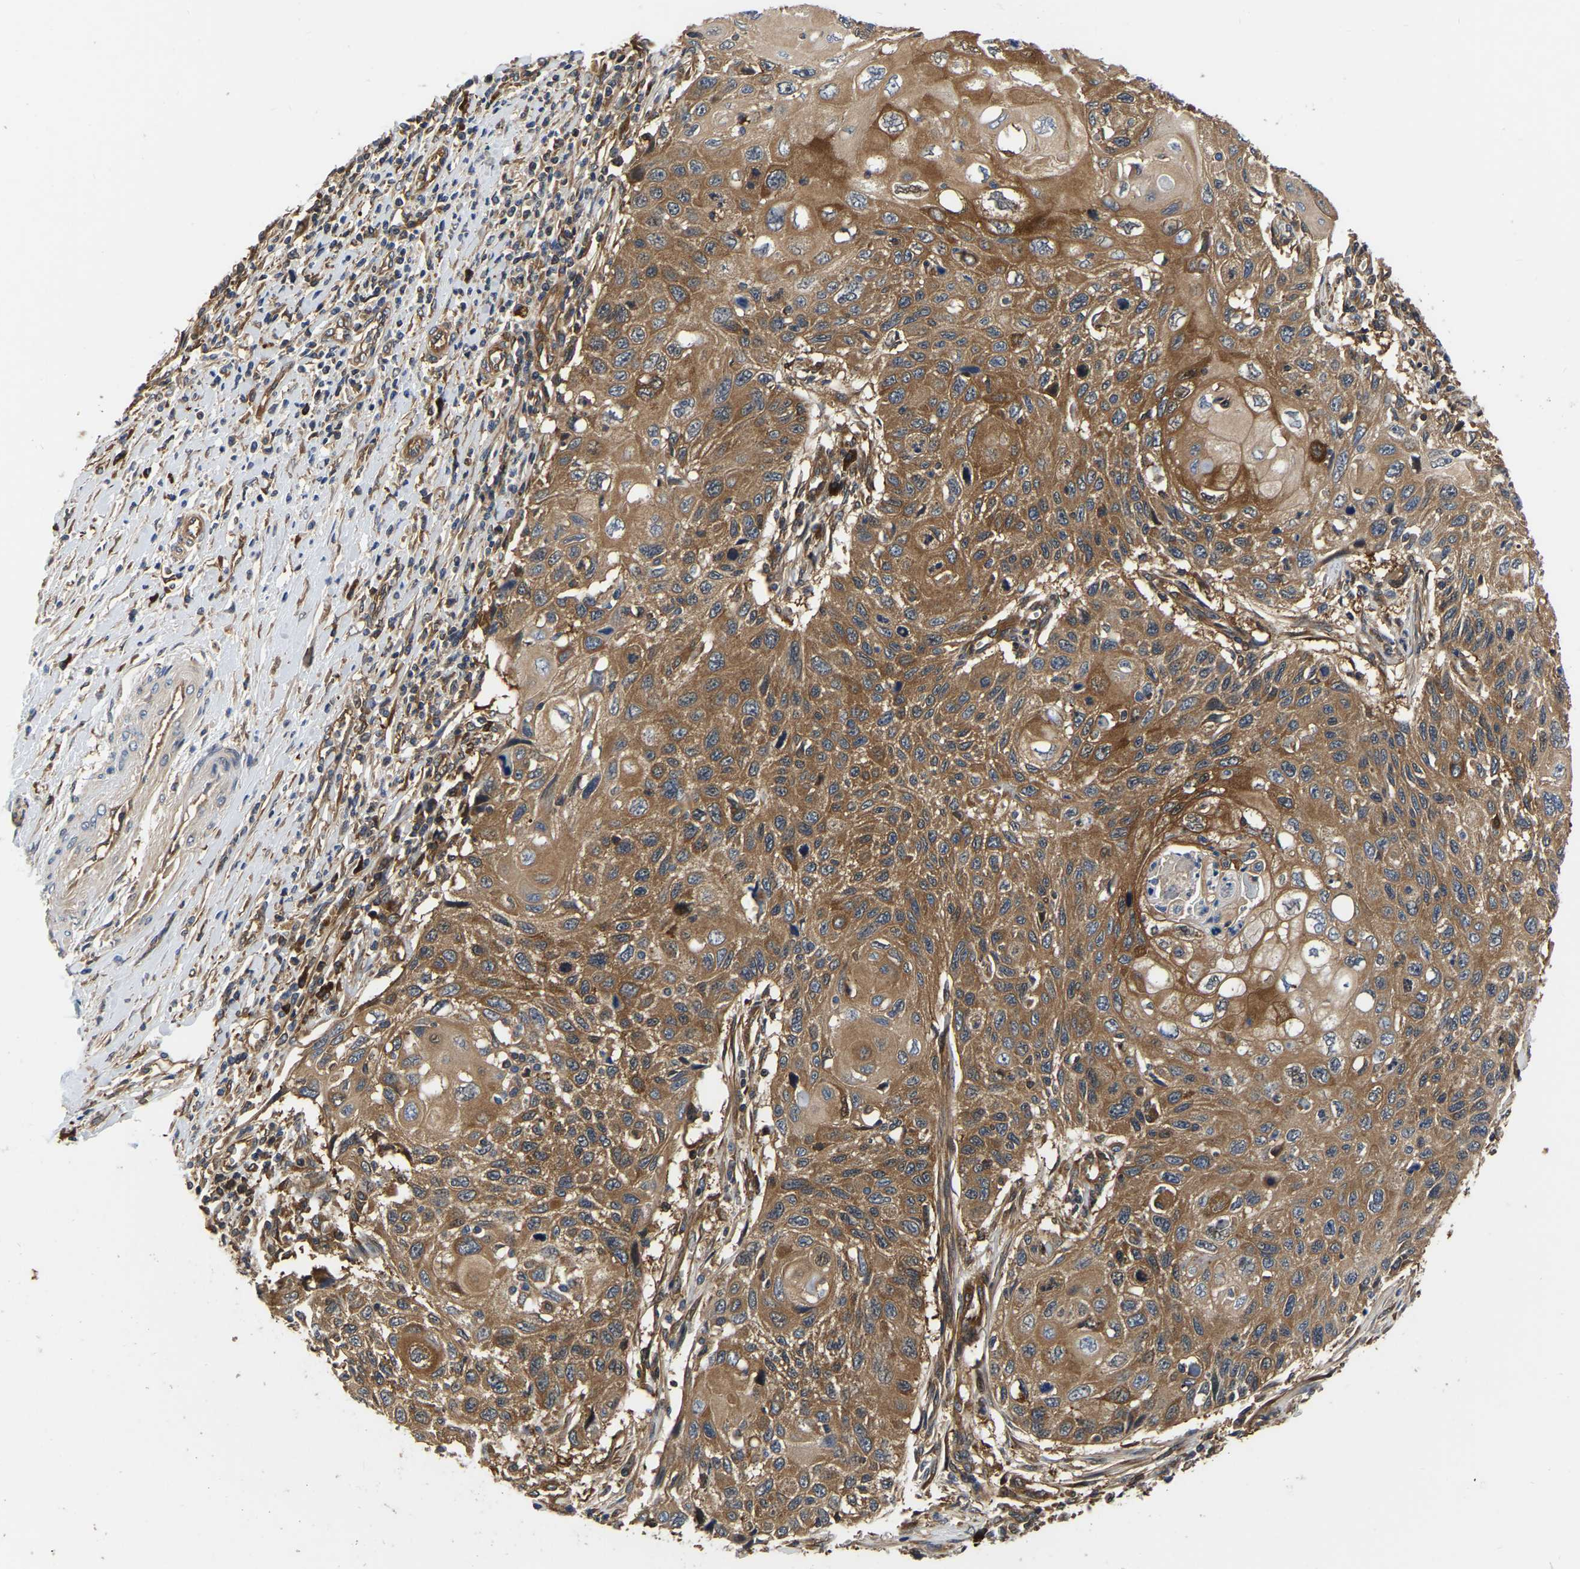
{"staining": {"intensity": "strong", "quantity": ">75%", "location": "cytoplasmic/membranous"}, "tissue": "cervical cancer", "cell_type": "Tumor cells", "image_type": "cancer", "snomed": [{"axis": "morphology", "description": "Squamous cell carcinoma, NOS"}, {"axis": "topography", "description": "Cervix"}], "caption": "Cervical squamous cell carcinoma stained with a protein marker exhibits strong staining in tumor cells.", "gene": "GARS1", "patient": {"sex": "female", "age": 70}}